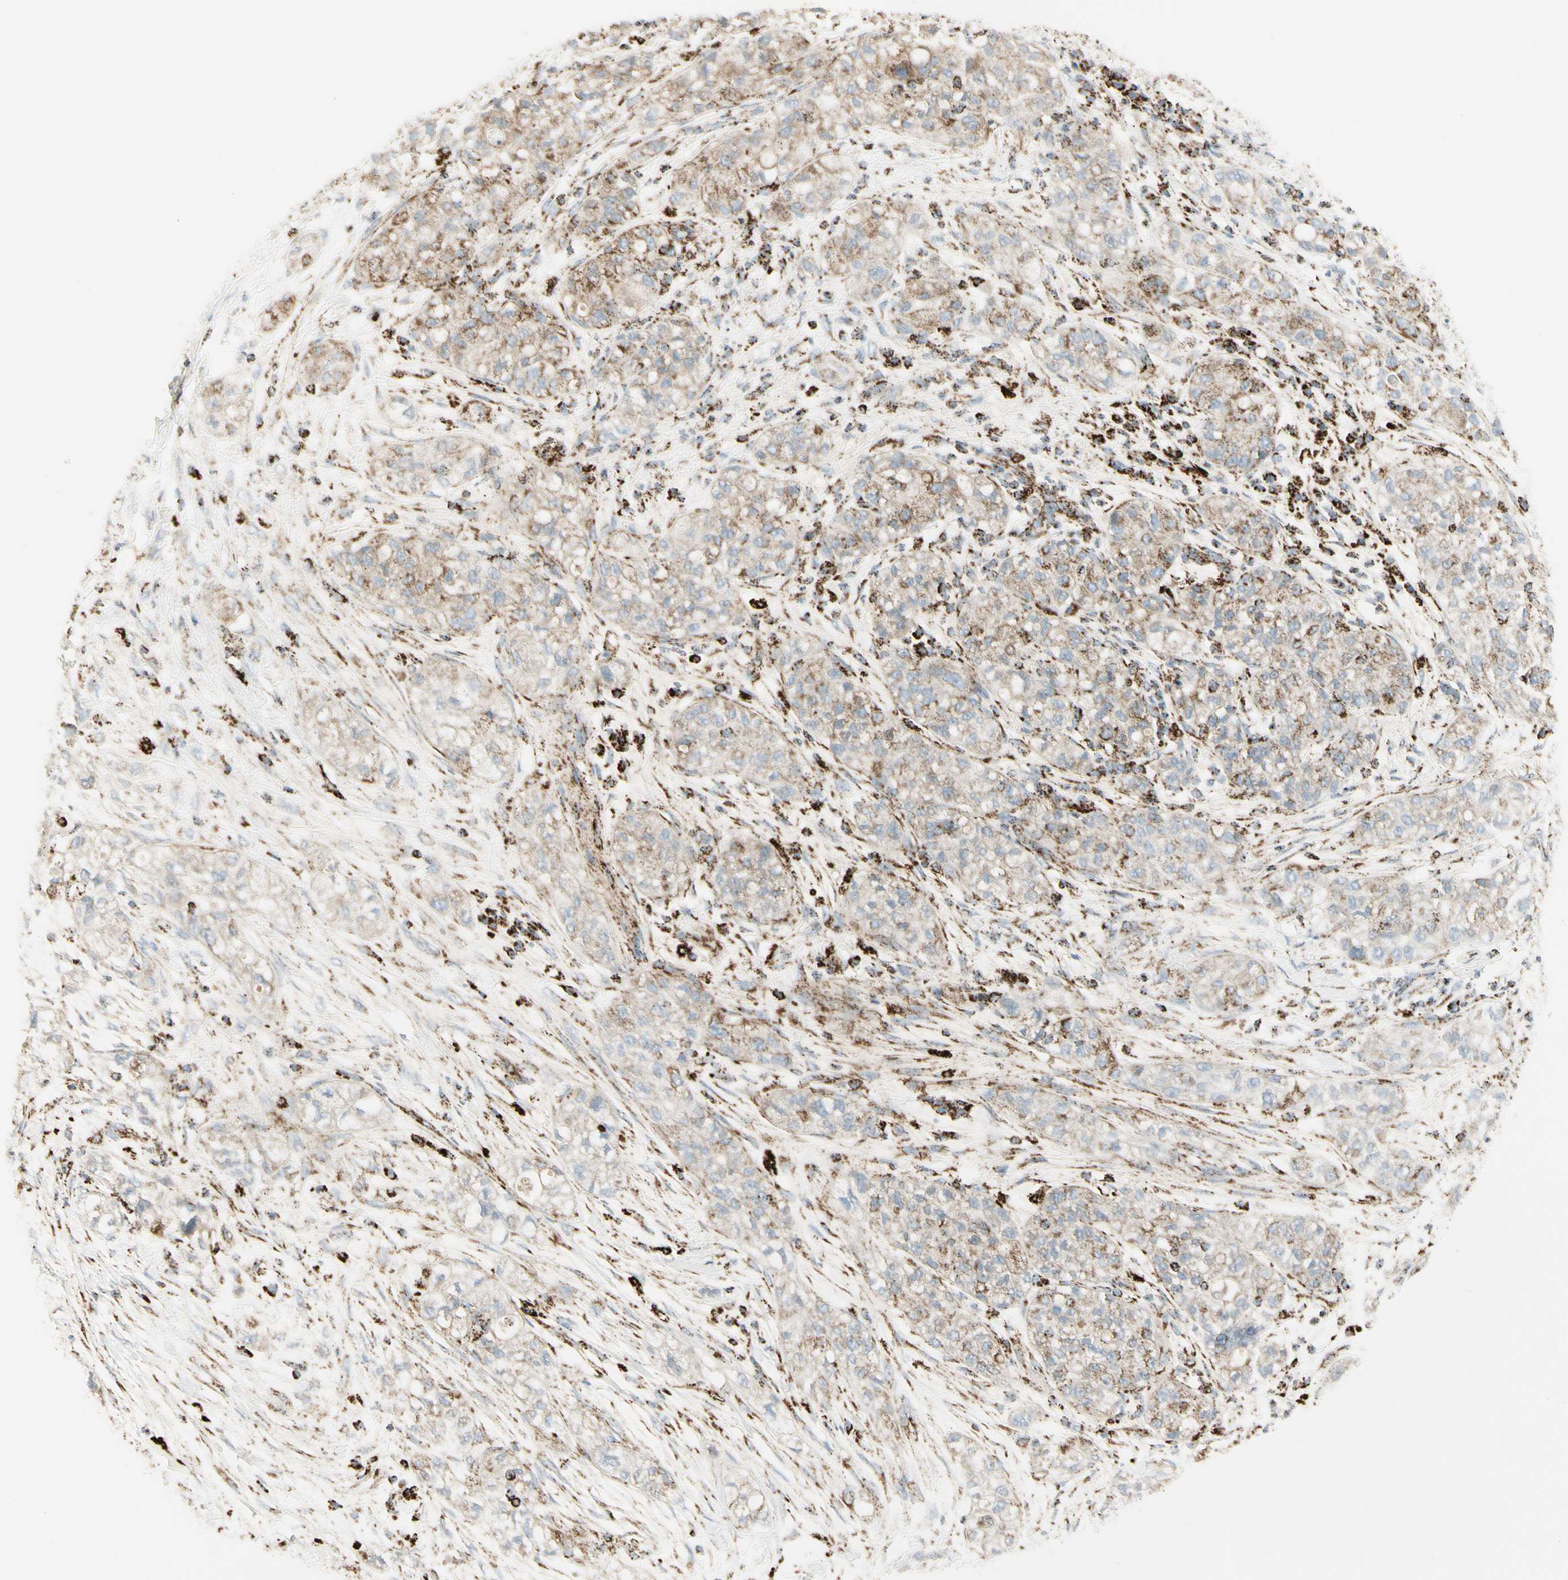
{"staining": {"intensity": "moderate", "quantity": "25%-75%", "location": "cytoplasmic/membranous"}, "tissue": "pancreatic cancer", "cell_type": "Tumor cells", "image_type": "cancer", "snomed": [{"axis": "morphology", "description": "Adenocarcinoma, NOS"}, {"axis": "topography", "description": "Pancreas"}], "caption": "DAB immunohistochemical staining of human pancreatic adenocarcinoma displays moderate cytoplasmic/membranous protein staining in about 25%-75% of tumor cells.", "gene": "ME2", "patient": {"sex": "female", "age": 78}}